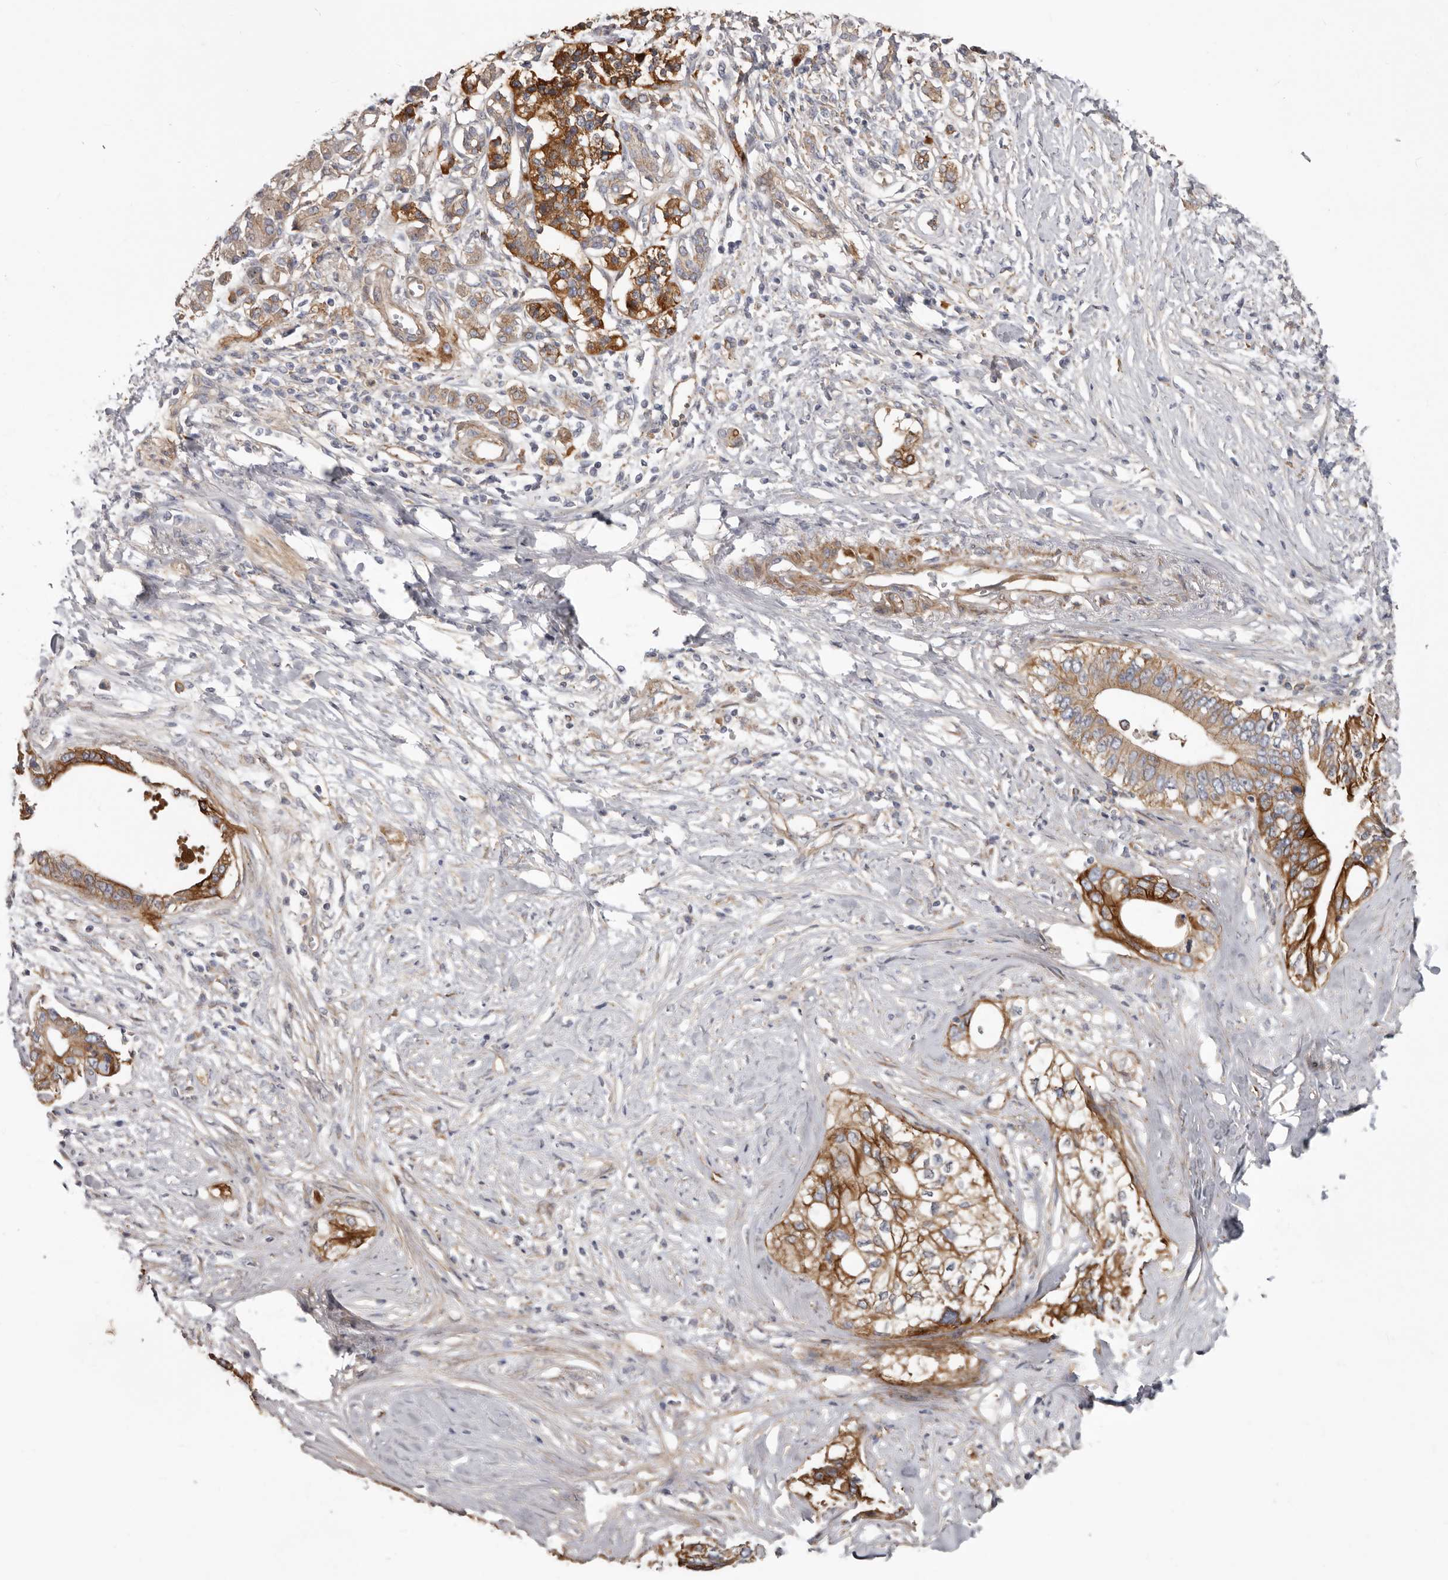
{"staining": {"intensity": "moderate", "quantity": ">75%", "location": "cytoplasmic/membranous"}, "tissue": "pancreatic cancer", "cell_type": "Tumor cells", "image_type": "cancer", "snomed": [{"axis": "morphology", "description": "Normal tissue, NOS"}, {"axis": "morphology", "description": "Adenocarcinoma, NOS"}, {"axis": "topography", "description": "Pancreas"}, {"axis": "topography", "description": "Peripheral nerve tissue"}], "caption": "Immunohistochemistry (IHC) image of neoplastic tissue: human pancreatic cancer stained using immunohistochemistry (IHC) exhibits medium levels of moderate protein expression localized specifically in the cytoplasmic/membranous of tumor cells, appearing as a cytoplasmic/membranous brown color.", "gene": "ENAH", "patient": {"sex": "male", "age": 59}}